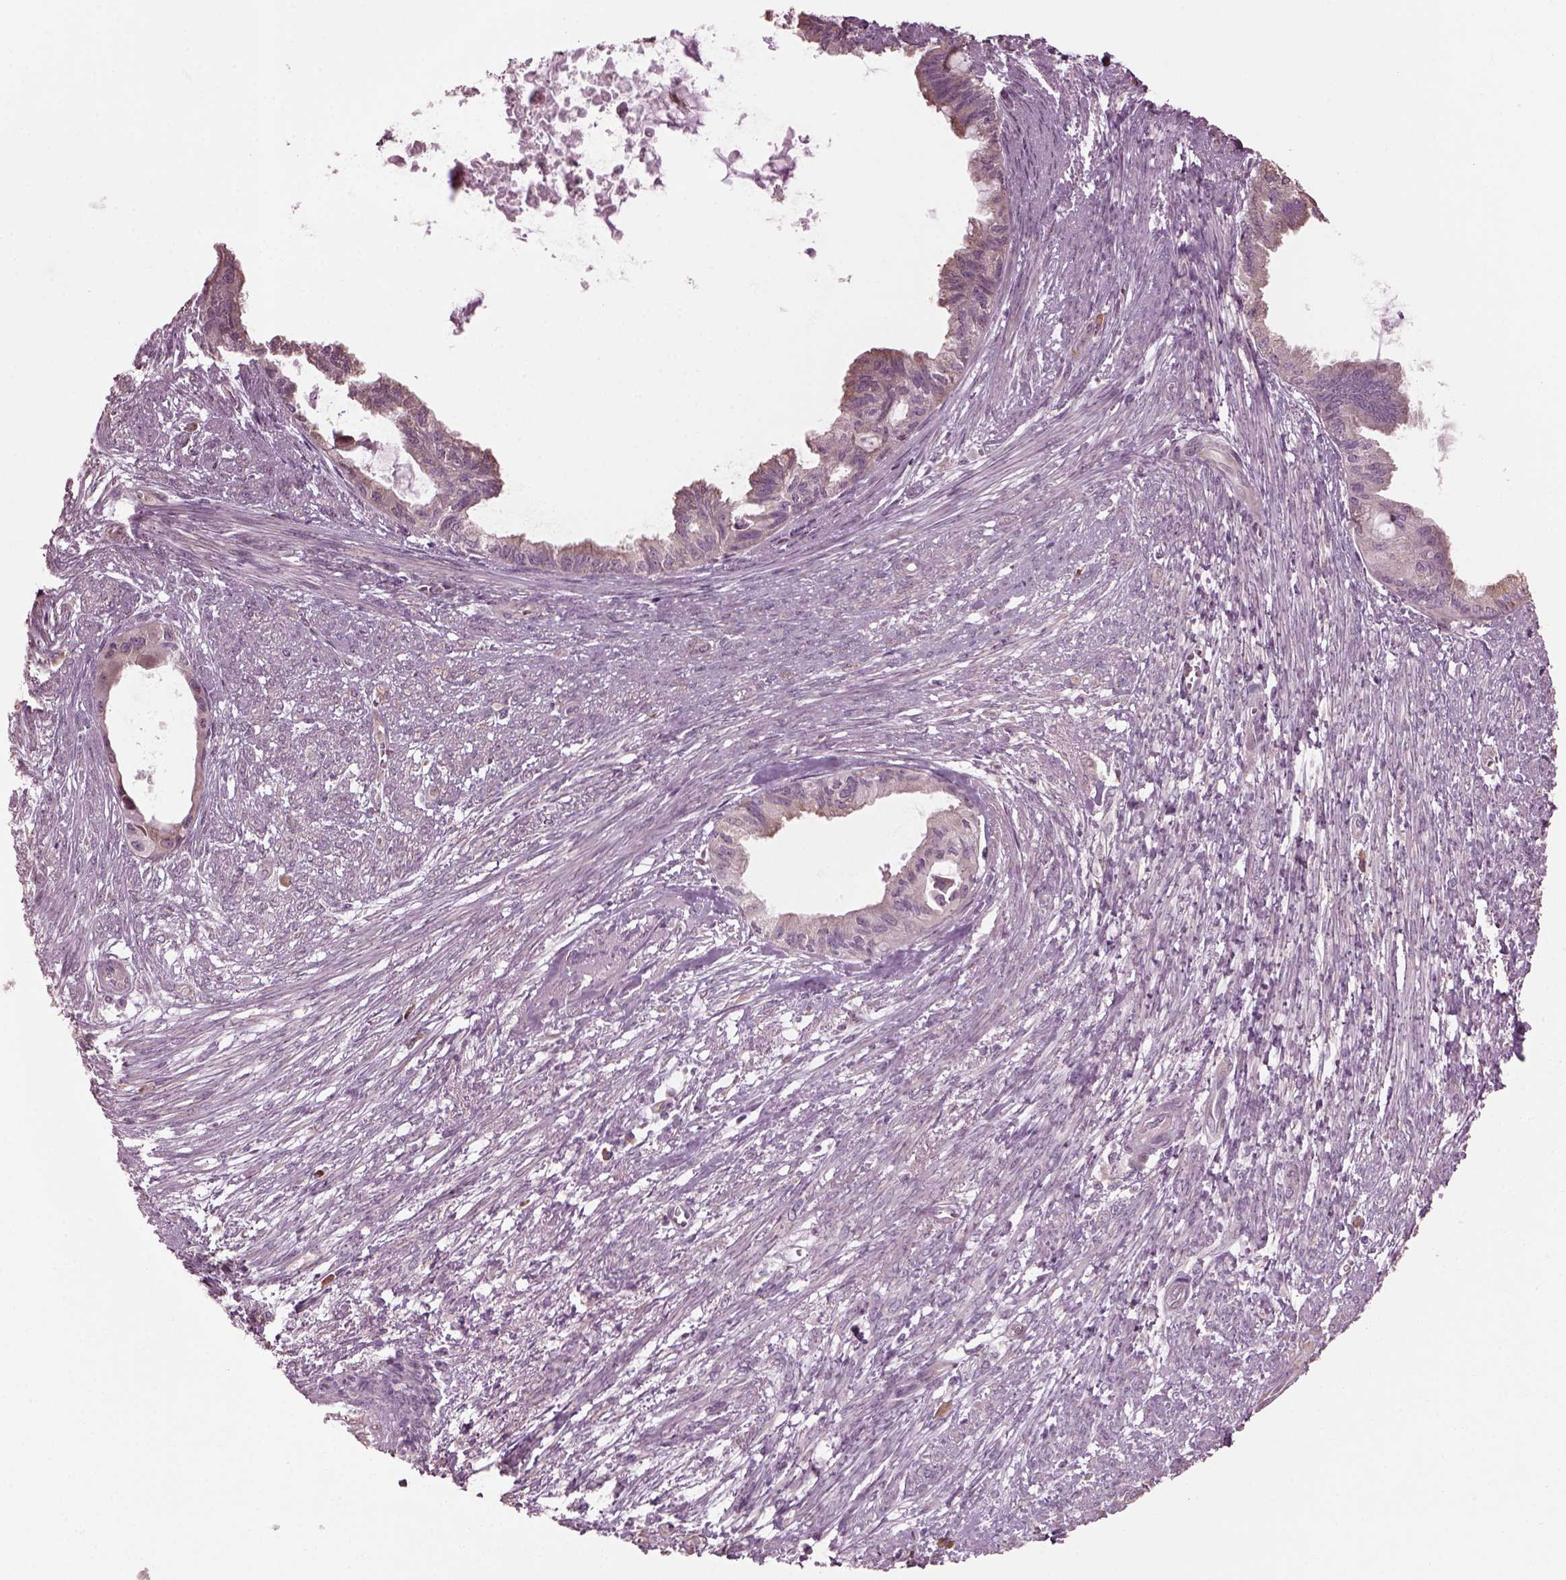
{"staining": {"intensity": "negative", "quantity": "none", "location": "none"}, "tissue": "endometrial cancer", "cell_type": "Tumor cells", "image_type": "cancer", "snomed": [{"axis": "morphology", "description": "Adenocarcinoma, NOS"}, {"axis": "topography", "description": "Endometrium"}], "caption": "Tumor cells show no significant protein staining in endometrial adenocarcinoma. (Brightfield microscopy of DAB (3,3'-diaminobenzidine) immunohistochemistry at high magnification).", "gene": "CABP5", "patient": {"sex": "female", "age": 86}}